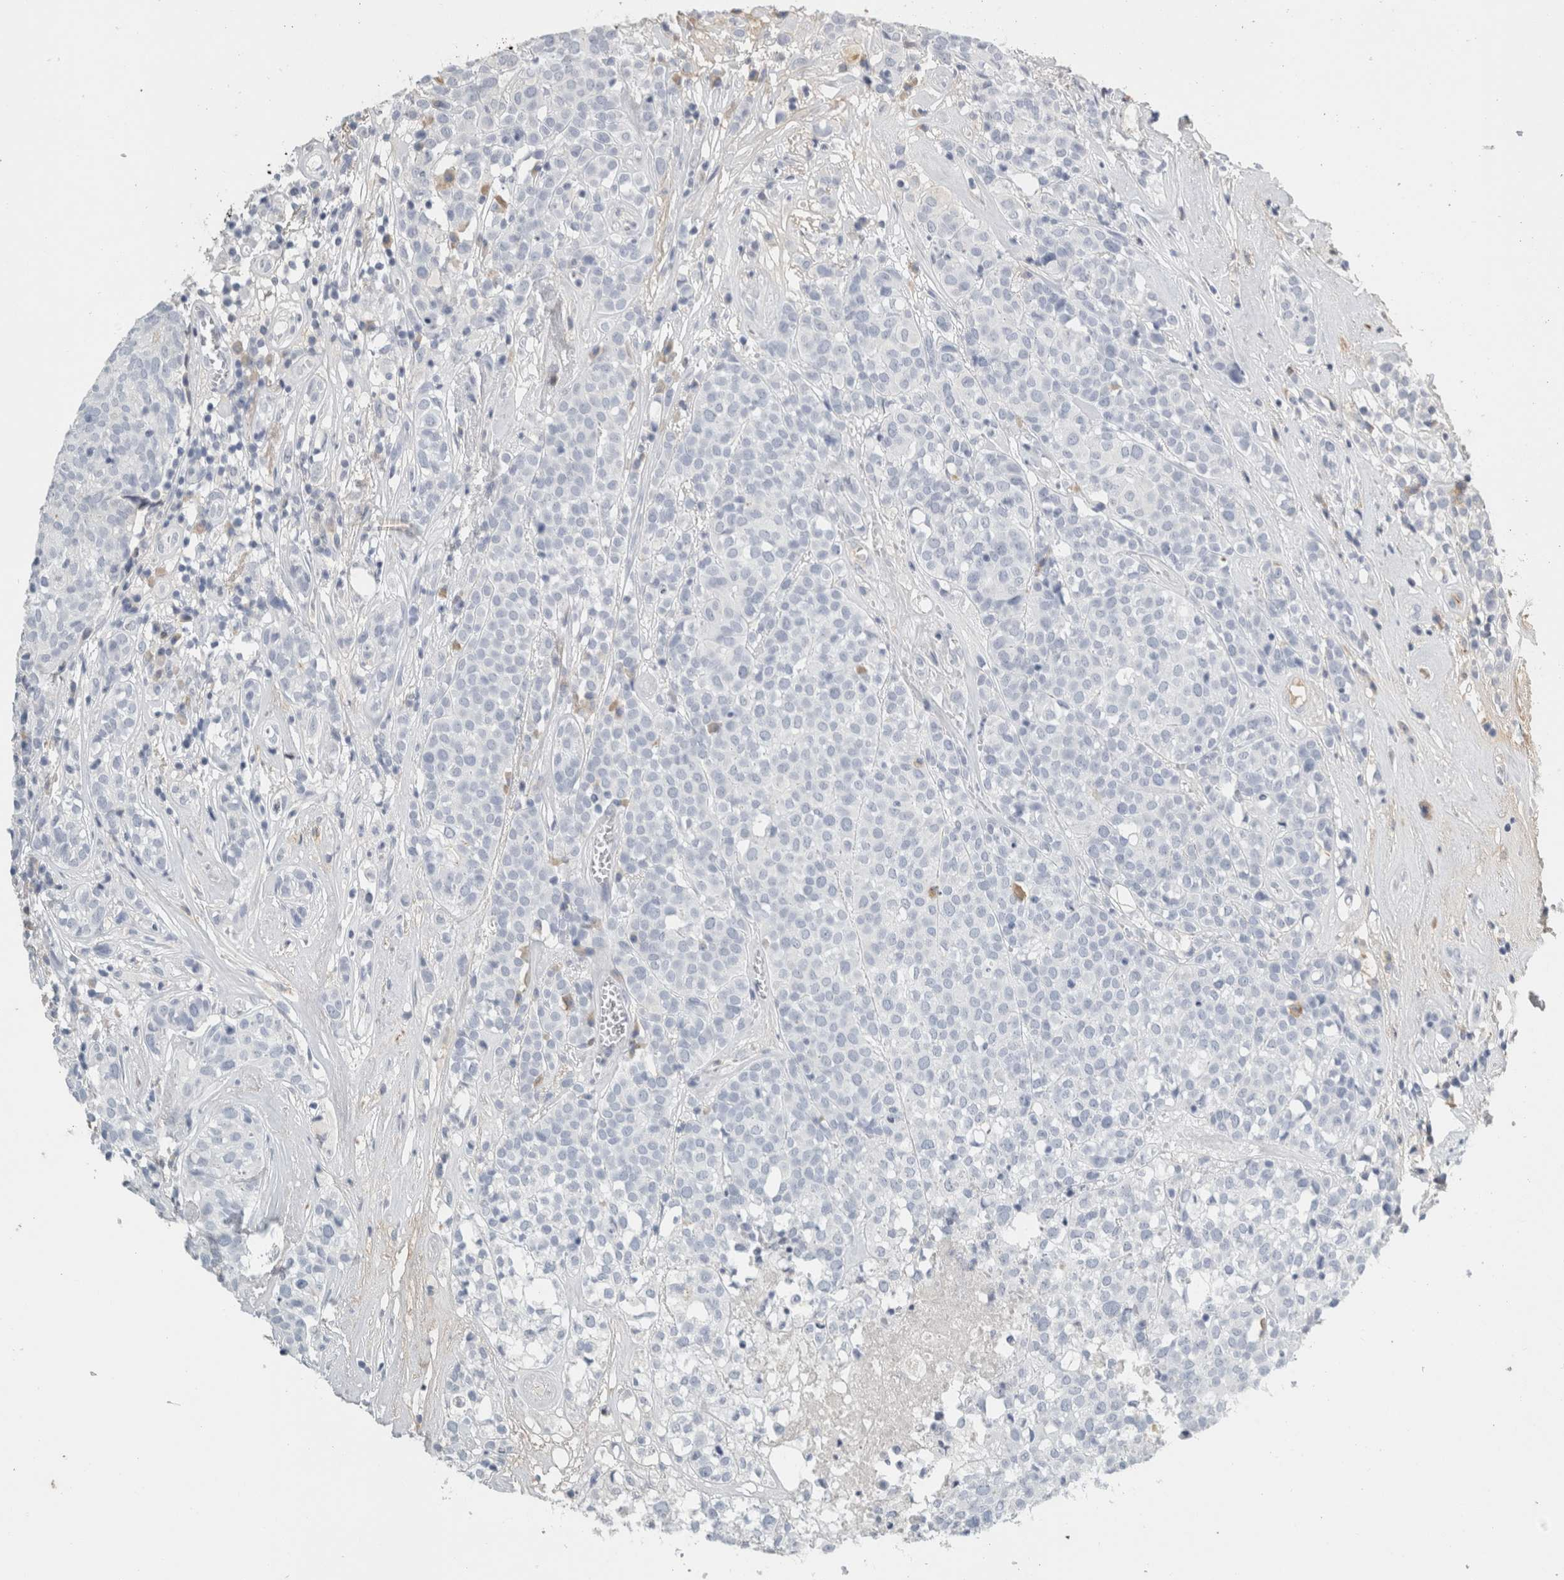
{"staining": {"intensity": "negative", "quantity": "none", "location": "none"}, "tissue": "head and neck cancer", "cell_type": "Tumor cells", "image_type": "cancer", "snomed": [{"axis": "morphology", "description": "Adenocarcinoma, NOS"}, {"axis": "topography", "description": "Salivary gland"}, {"axis": "topography", "description": "Head-Neck"}], "caption": "Head and neck cancer (adenocarcinoma) was stained to show a protein in brown. There is no significant expression in tumor cells.", "gene": "TSPAN8", "patient": {"sex": "female", "age": 65}}